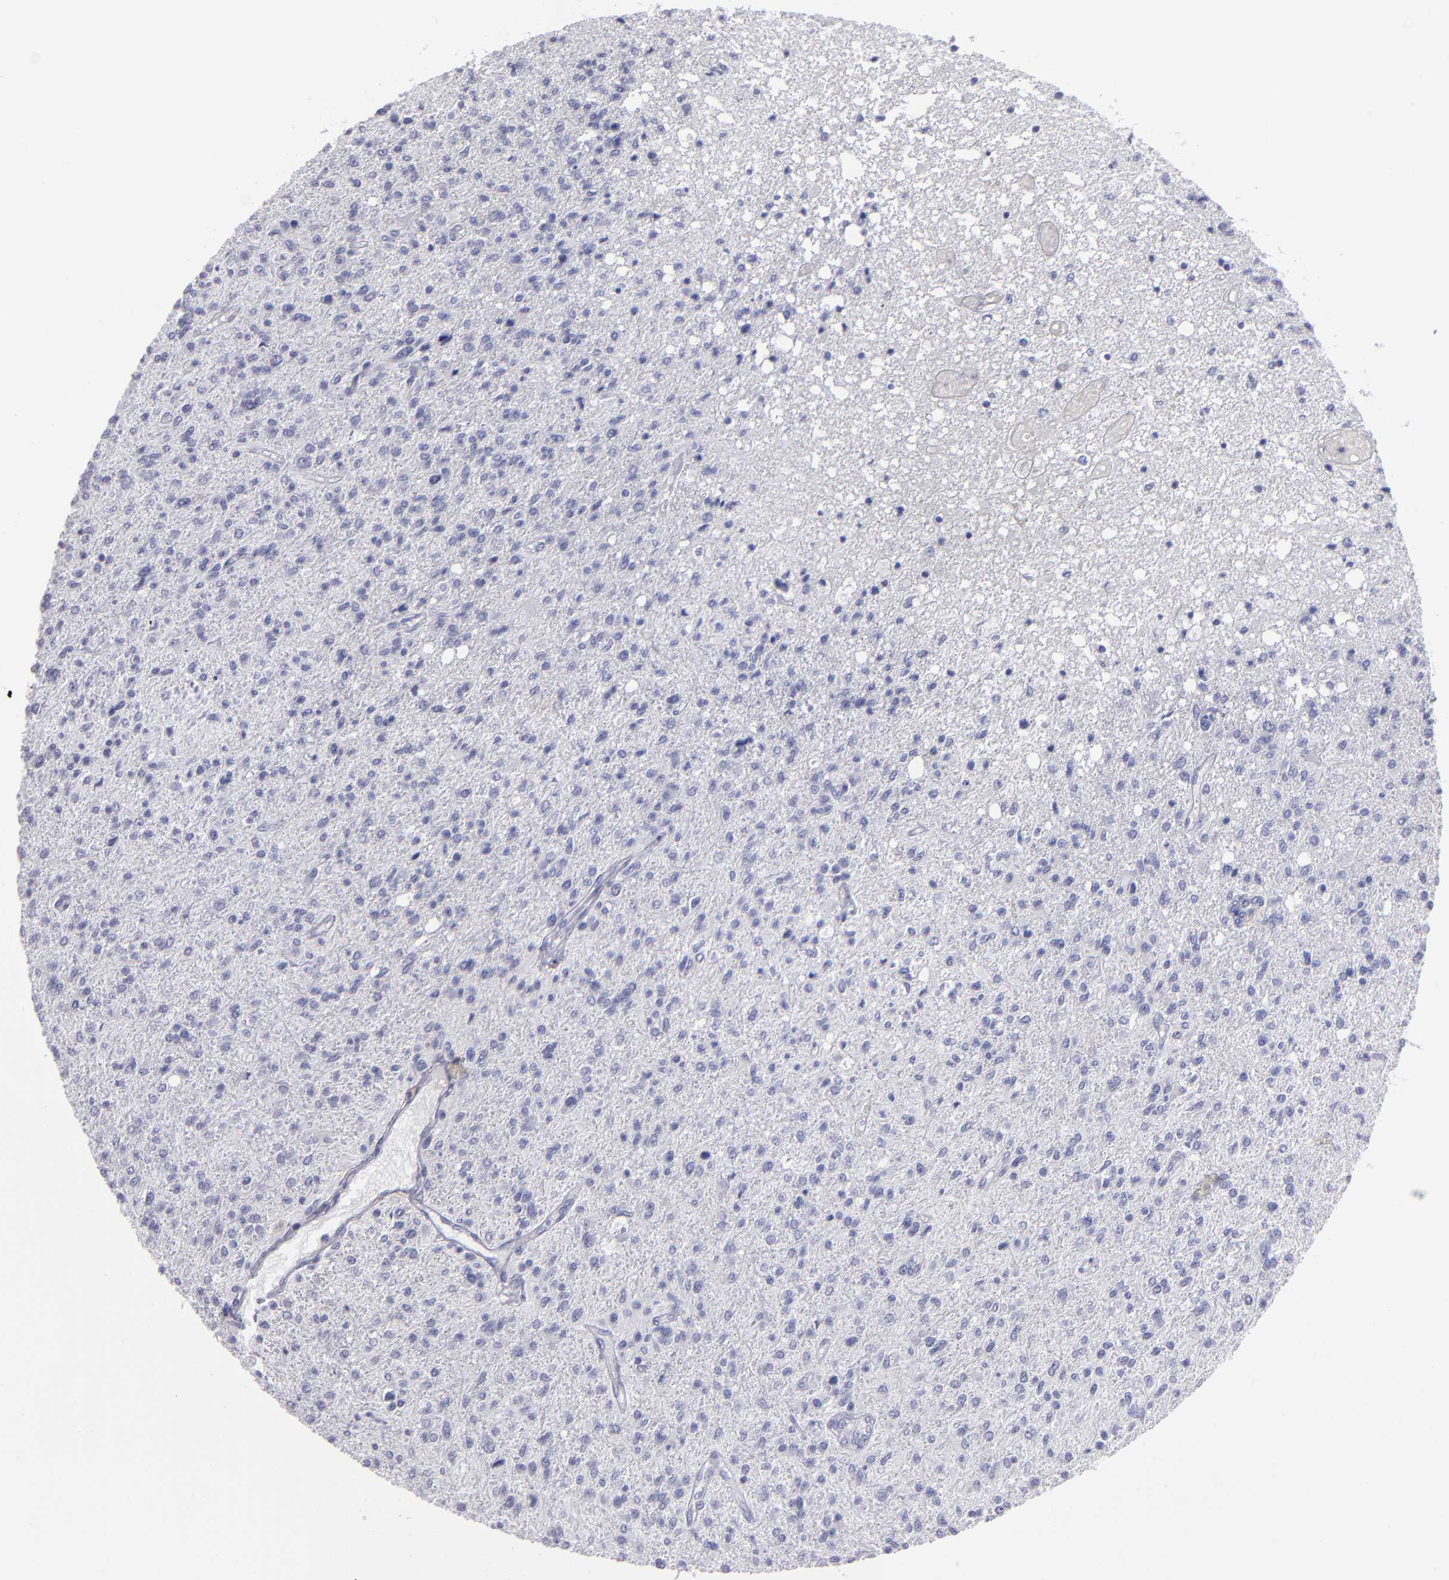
{"staining": {"intensity": "negative", "quantity": "none", "location": "none"}, "tissue": "glioma", "cell_type": "Tumor cells", "image_type": "cancer", "snomed": [{"axis": "morphology", "description": "Glioma, malignant, High grade"}, {"axis": "topography", "description": "Cerebral cortex"}], "caption": "Immunohistochemistry micrograph of neoplastic tissue: human glioma stained with DAB (3,3'-diaminobenzidine) reveals no significant protein positivity in tumor cells. (DAB (3,3'-diaminobenzidine) immunohistochemistry, high magnification).", "gene": "MB", "patient": {"sex": "male", "age": 76}}